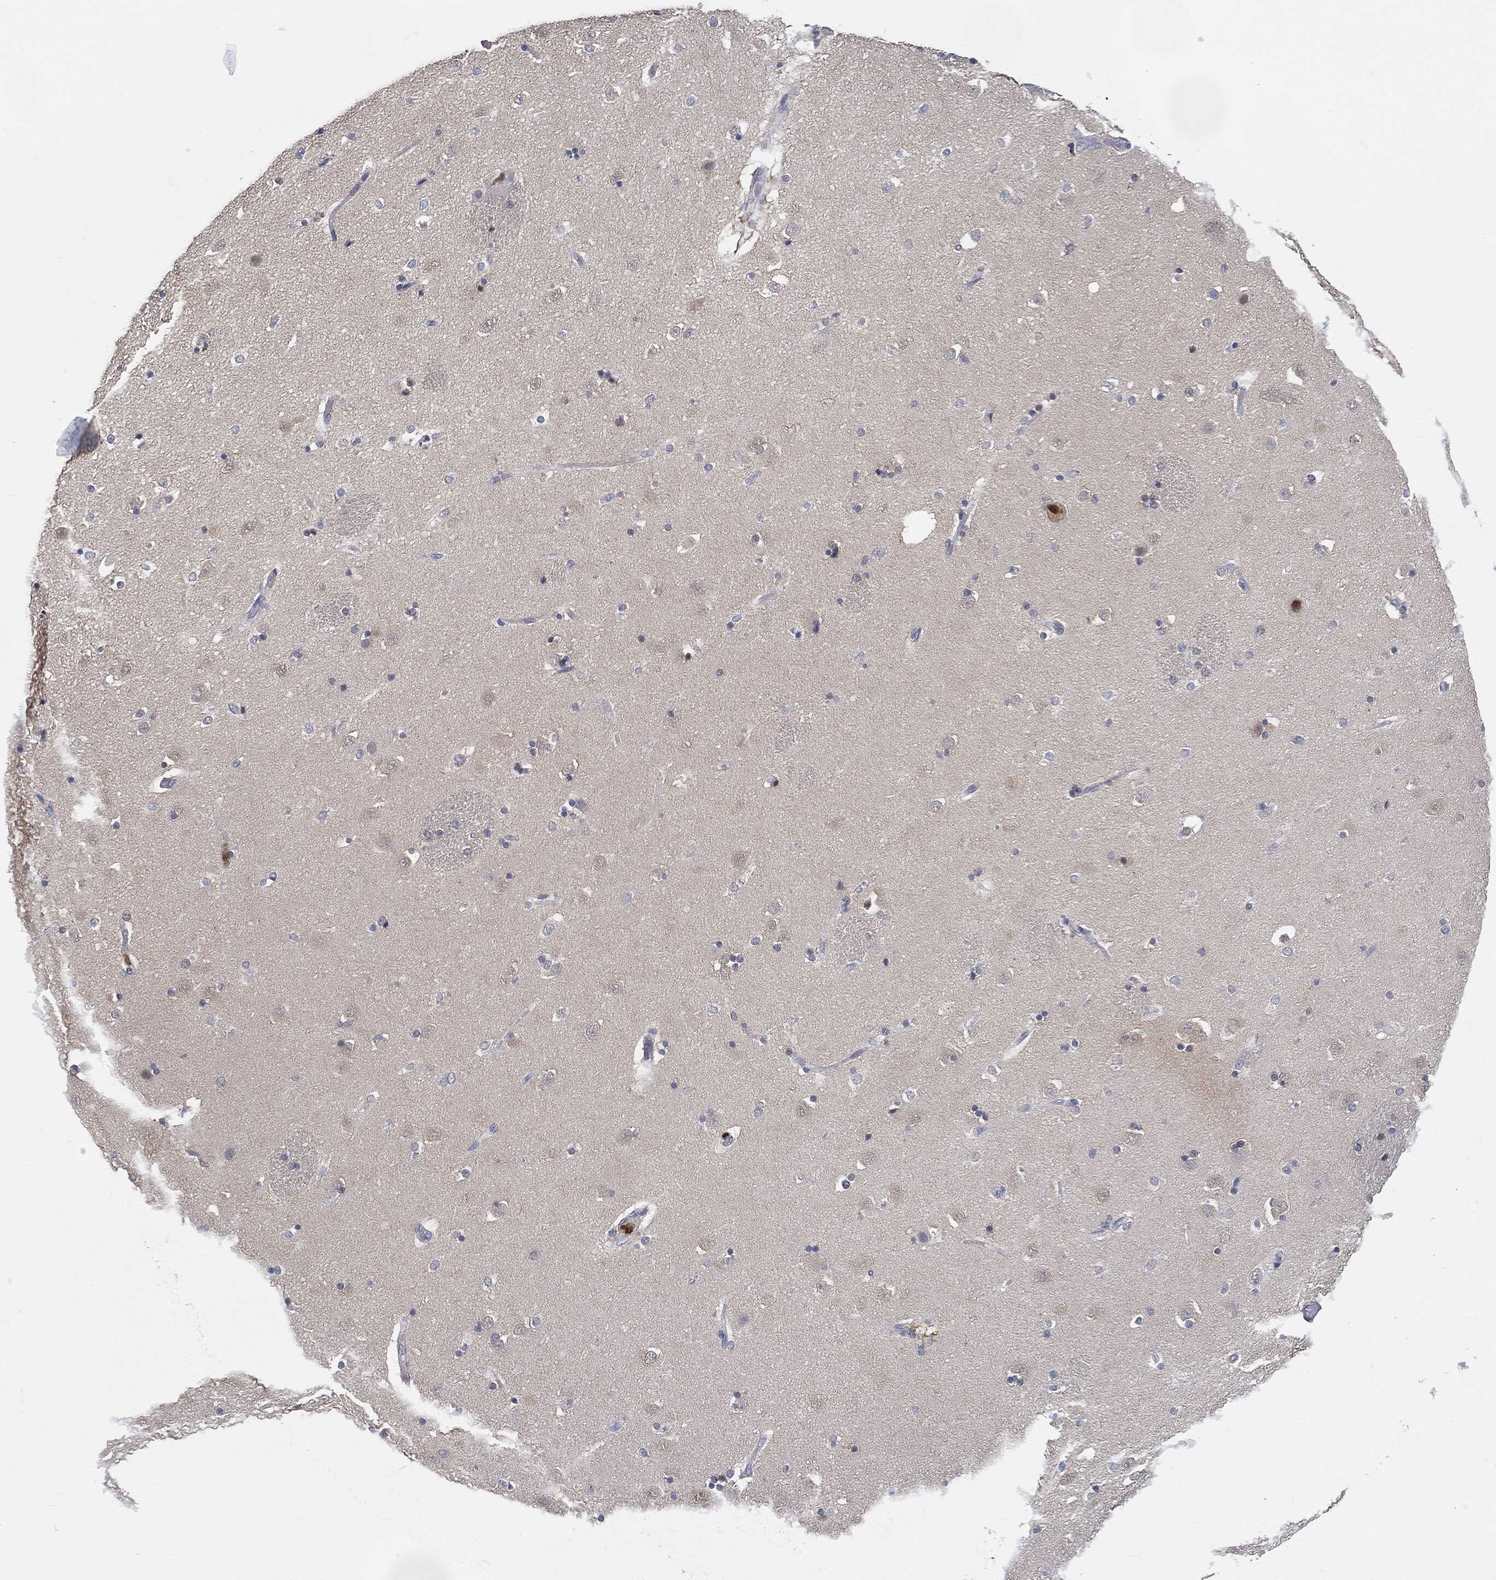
{"staining": {"intensity": "negative", "quantity": "none", "location": "none"}, "tissue": "caudate", "cell_type": "Glial cells", "image_type": "normal", "snomed": [{"axis": "morphology", "description": "Normal tissue, NOS"}, {"axis": "topography", "description": "Lateral ventricle wall"}], "caption": "Glial cells are negative for protein expression in benign human caudate. (Stains: DAB immunohistochemistry (IHC) with hematoxylin counter stain, Microscopy: brightfield microscopy at high magnification).", "gene": "VSIG4", "patient": {"sex": "male", "age": 51}}